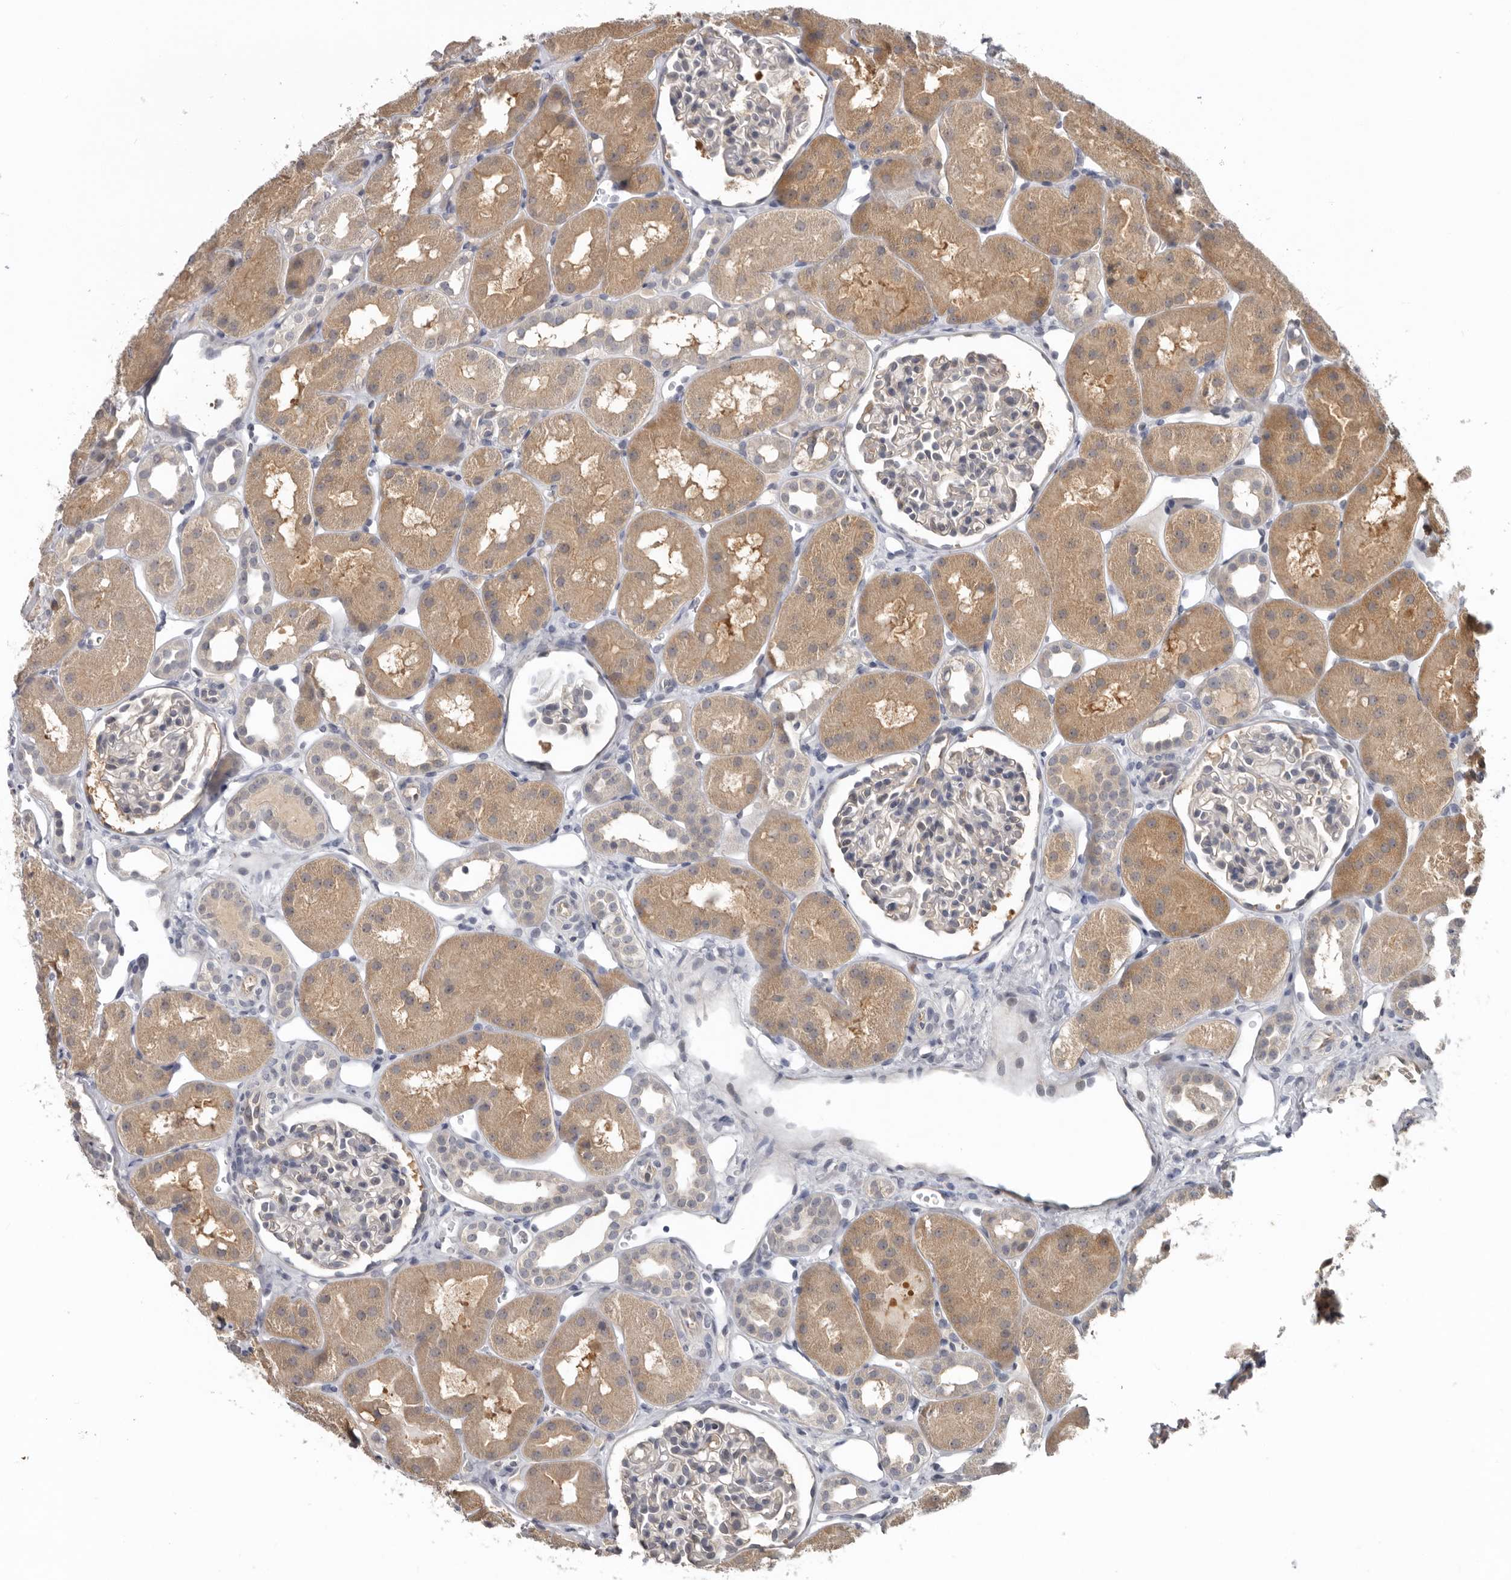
{"staining": {"intensity": "negative", "quantity": "none", "location": "none"}, "tissue": "kidney", "cell_type": "Cells in glomeruli", "image_type": "normal", "snomed": [{"axis": "morphology", "description": "Normal tissue, NOS"}, {"axis": "topography", "description": "Kidney"}], "caption": "The micrograph demonstrates no significant positivity in cells in glomeruli of kidney.", "gene": "CDCA8", "patient": {"sex": "male", "age": 16}}